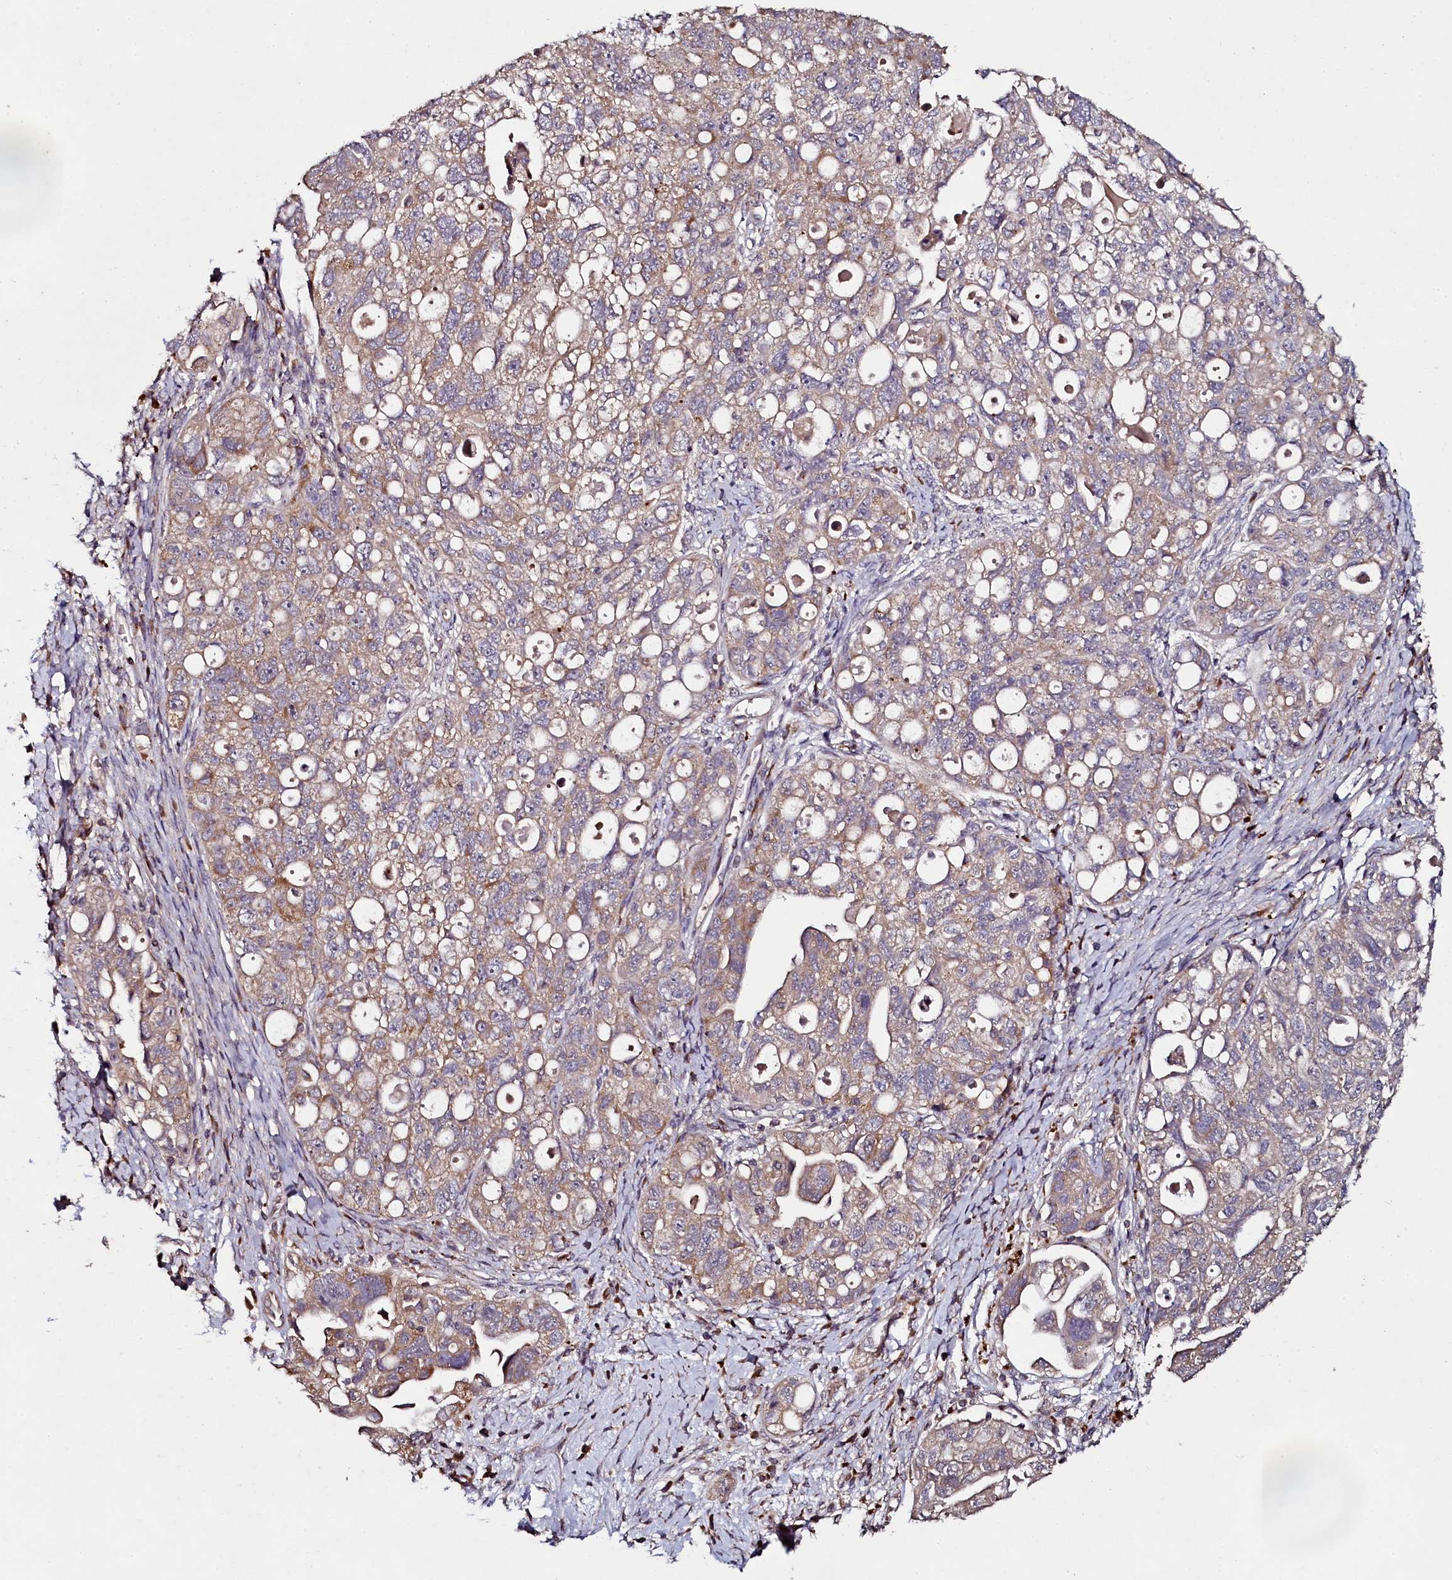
{"staining": {"intensity": "weak", "quantity": "25%-75%", "location": "cytoplasmic/membranous"}, "tissue": "ovarian cancer", "cell_type": "Tumor cells", "image_type": "cancer", "snomed": [{"axis": "morphology", "description": "Carcinoma, NOS"}, {"axis": "morphology", "description": "Cystadenocarcinoma, serous, NOS"}, {"axis": "topography", "description": "Ovary"}], "caption": "A high-resolution histopathology image shows IHC staining of ovarian cancer, which reveals weak cytoplasmic/membranous staining in approximately 25%-75% of tumor cells.", "gene": "SEC24C", "patient": {"sex": "female", "age": 69}}